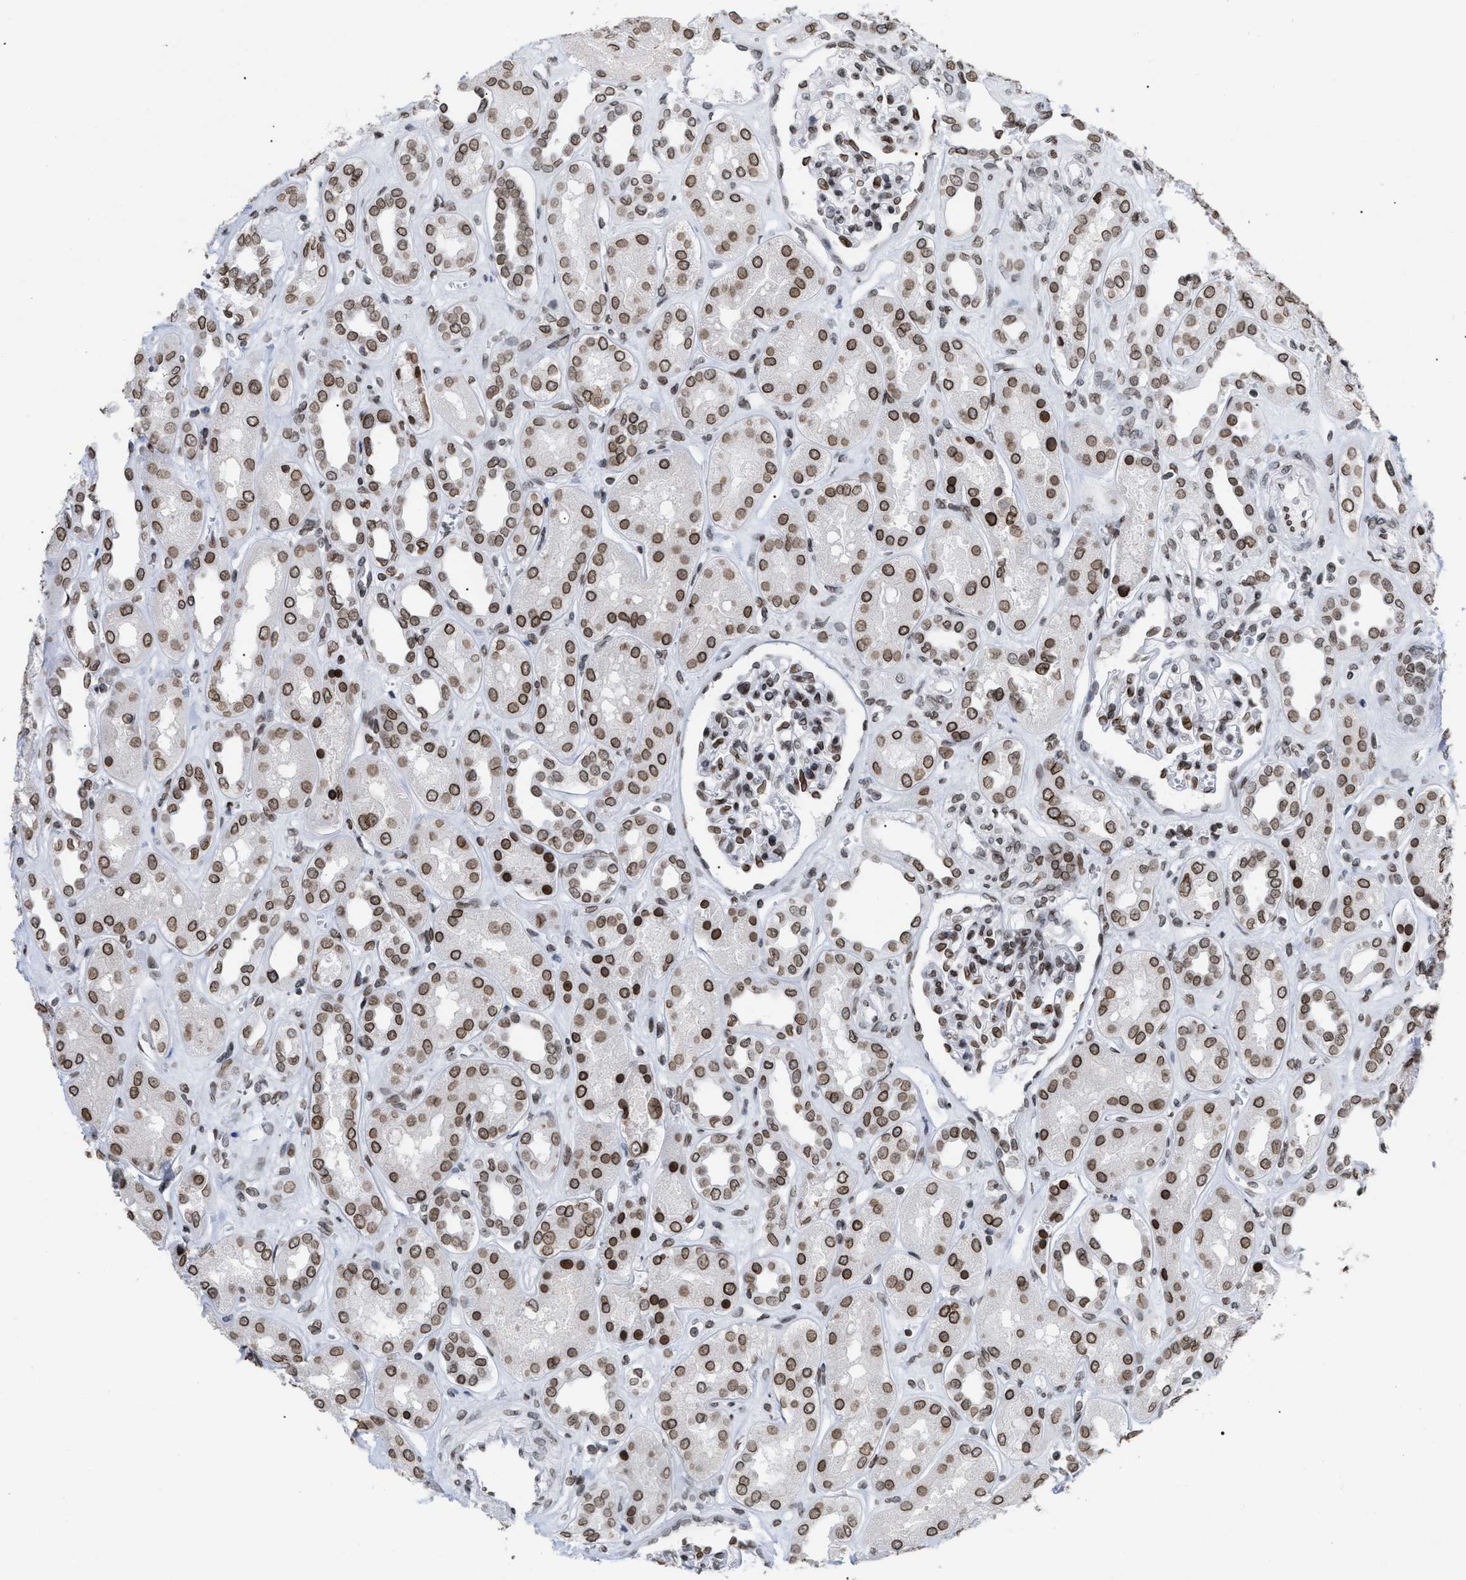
{"staining": {"intensity": "moderate", "quantity": ">75%", "location": "nuclear"}, "tissue": "kidney", "cell_type": "Cells in glomeruli", "image_type": "normal", "snomed": [{"axis": "morphology", "description": "Normal tissue, NOS"}, {"axis": "topography", "description": "Kidney"}], "caption": "A high-resolution photomicrograph shows IHC staining of benign kidney, which displays moderate nuclear positivity in approximately >75% of cells in glomeruli.", "gene": "TPR", "patient": {"sex": "male", "age": 59}}